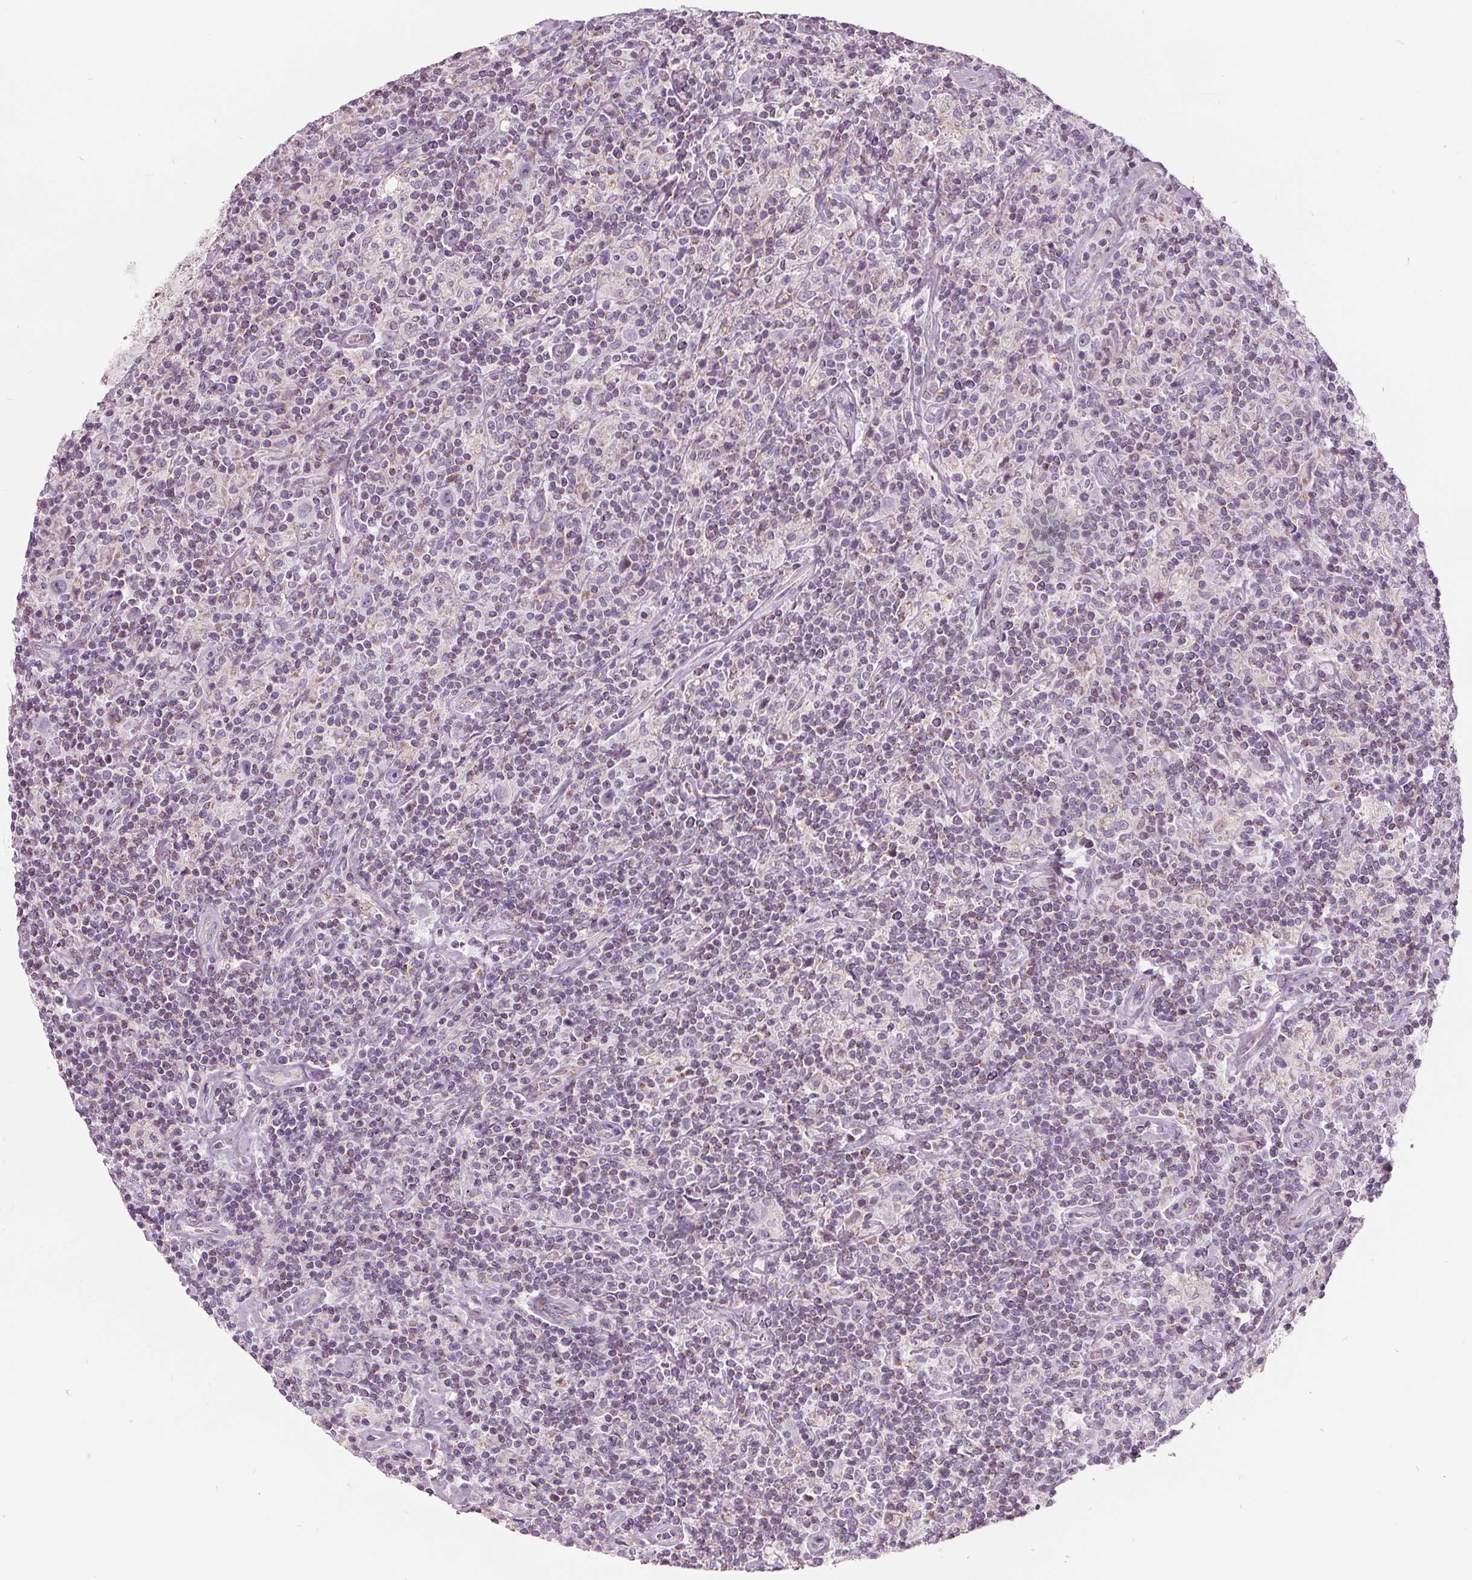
{"staining": {"intensity": "negative", "quantity": "none", "location": "none"}, "tissue": "lymphoma", "cell_type": "Tumor cells", "image_type": "cancer", "snomed": [{"axis": "morphology", "description": "Hodgkin's disease, NOS"}, {"axis": "topography", "description": "Lymph node"}], "caption": "IHC of lymphoma reveals no staining in tumor cells.", "gene": "ECI2", "patient": {"sex": "male", "age": 70}}